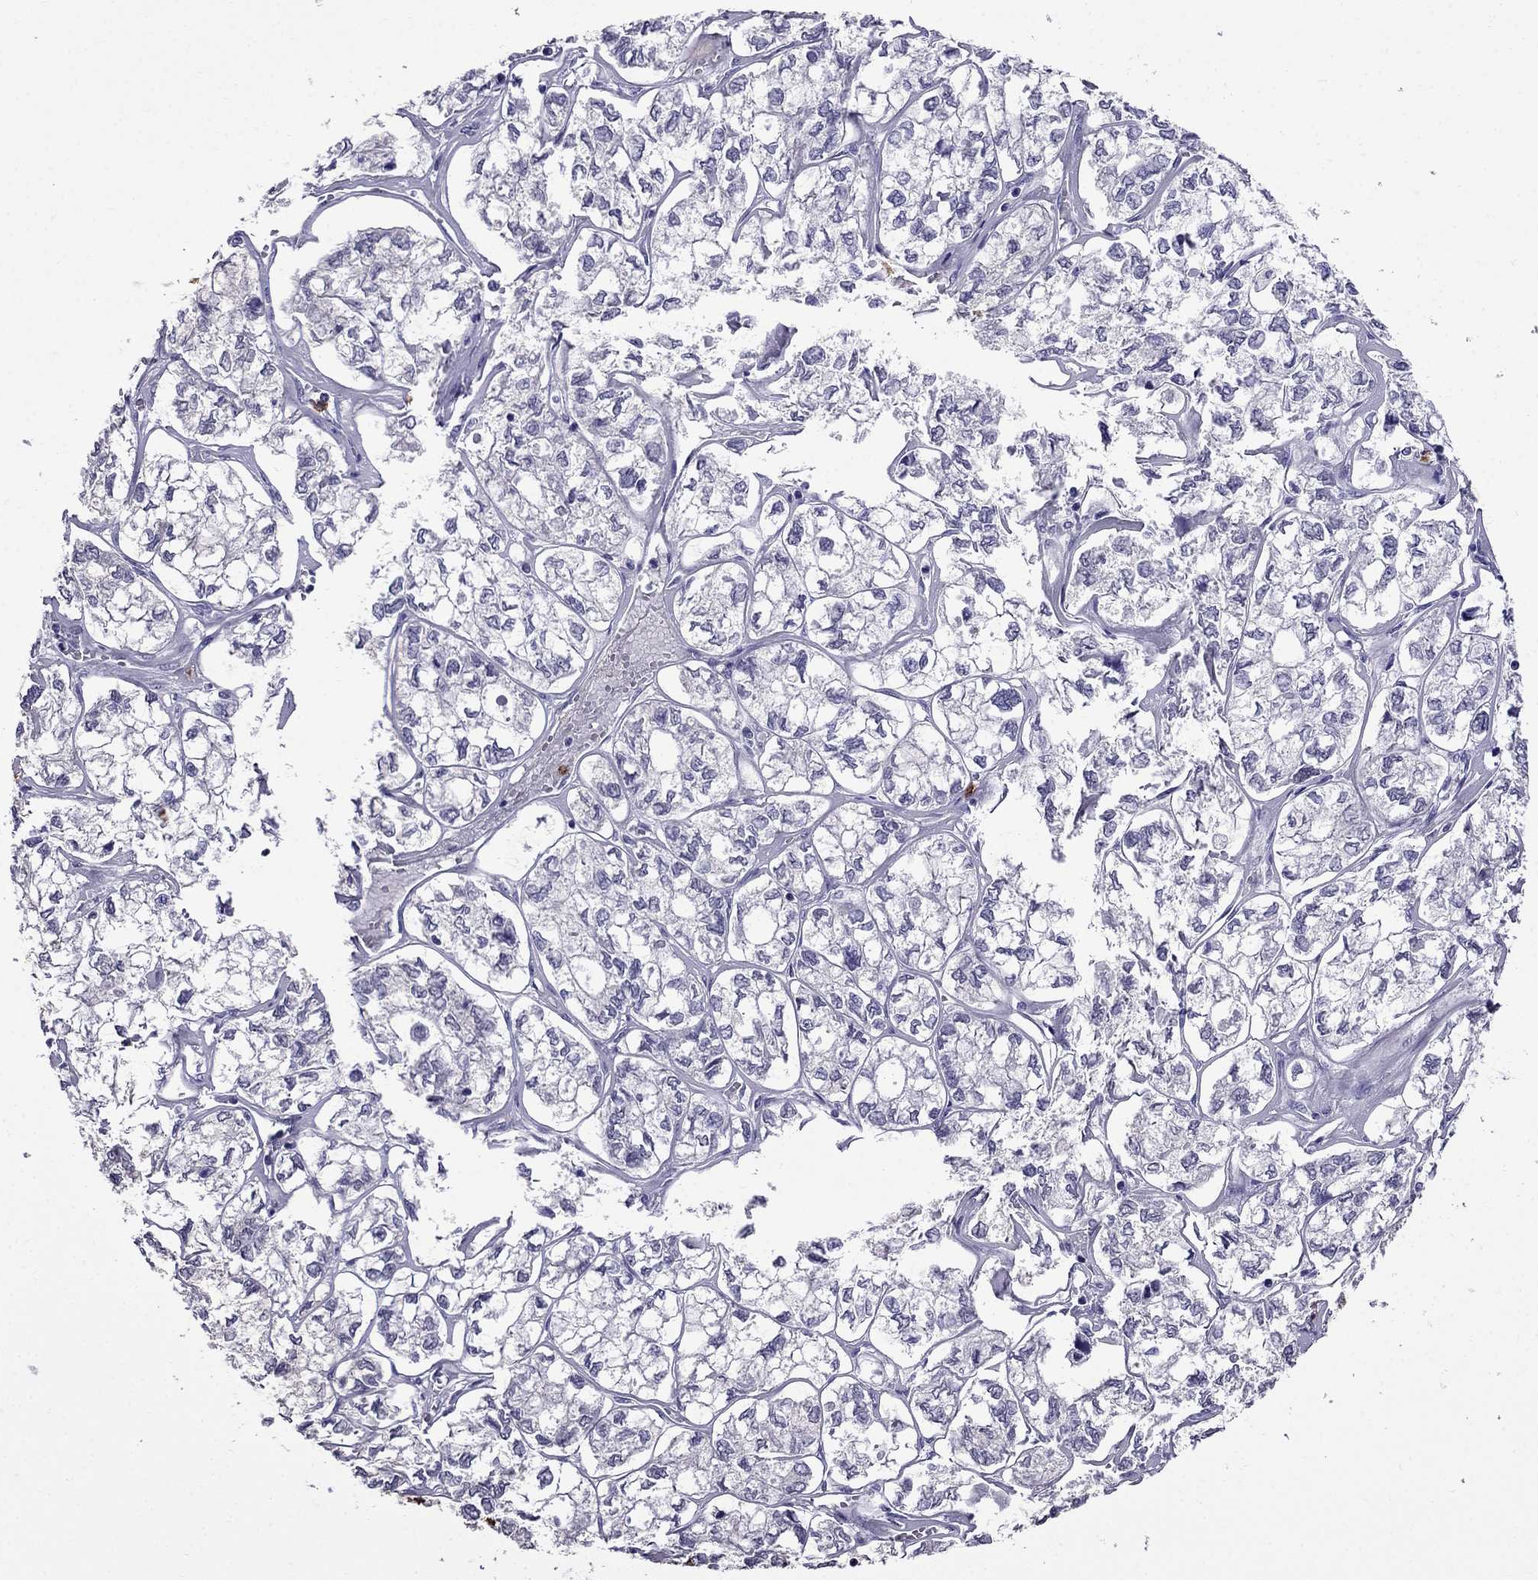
{"staining": {"intensity": "negative", "quantity": "none", "location": "none"}, "tissue": "ovarian cancer", "cell_type": "Tumor cells", "image_type": "cancer", "snomed": [{"axis": "morphology", "description": "Carcinoma, endometroid"}, {"axis": "topography", "description": "Ovary"}], "caption": "A photomicrograph of human ovarian cancer (endometroid carcinoma) is negative for staining in tumor cells.", "gene": "OLFM4", "patient": {"sex": "female", "age": 64}}